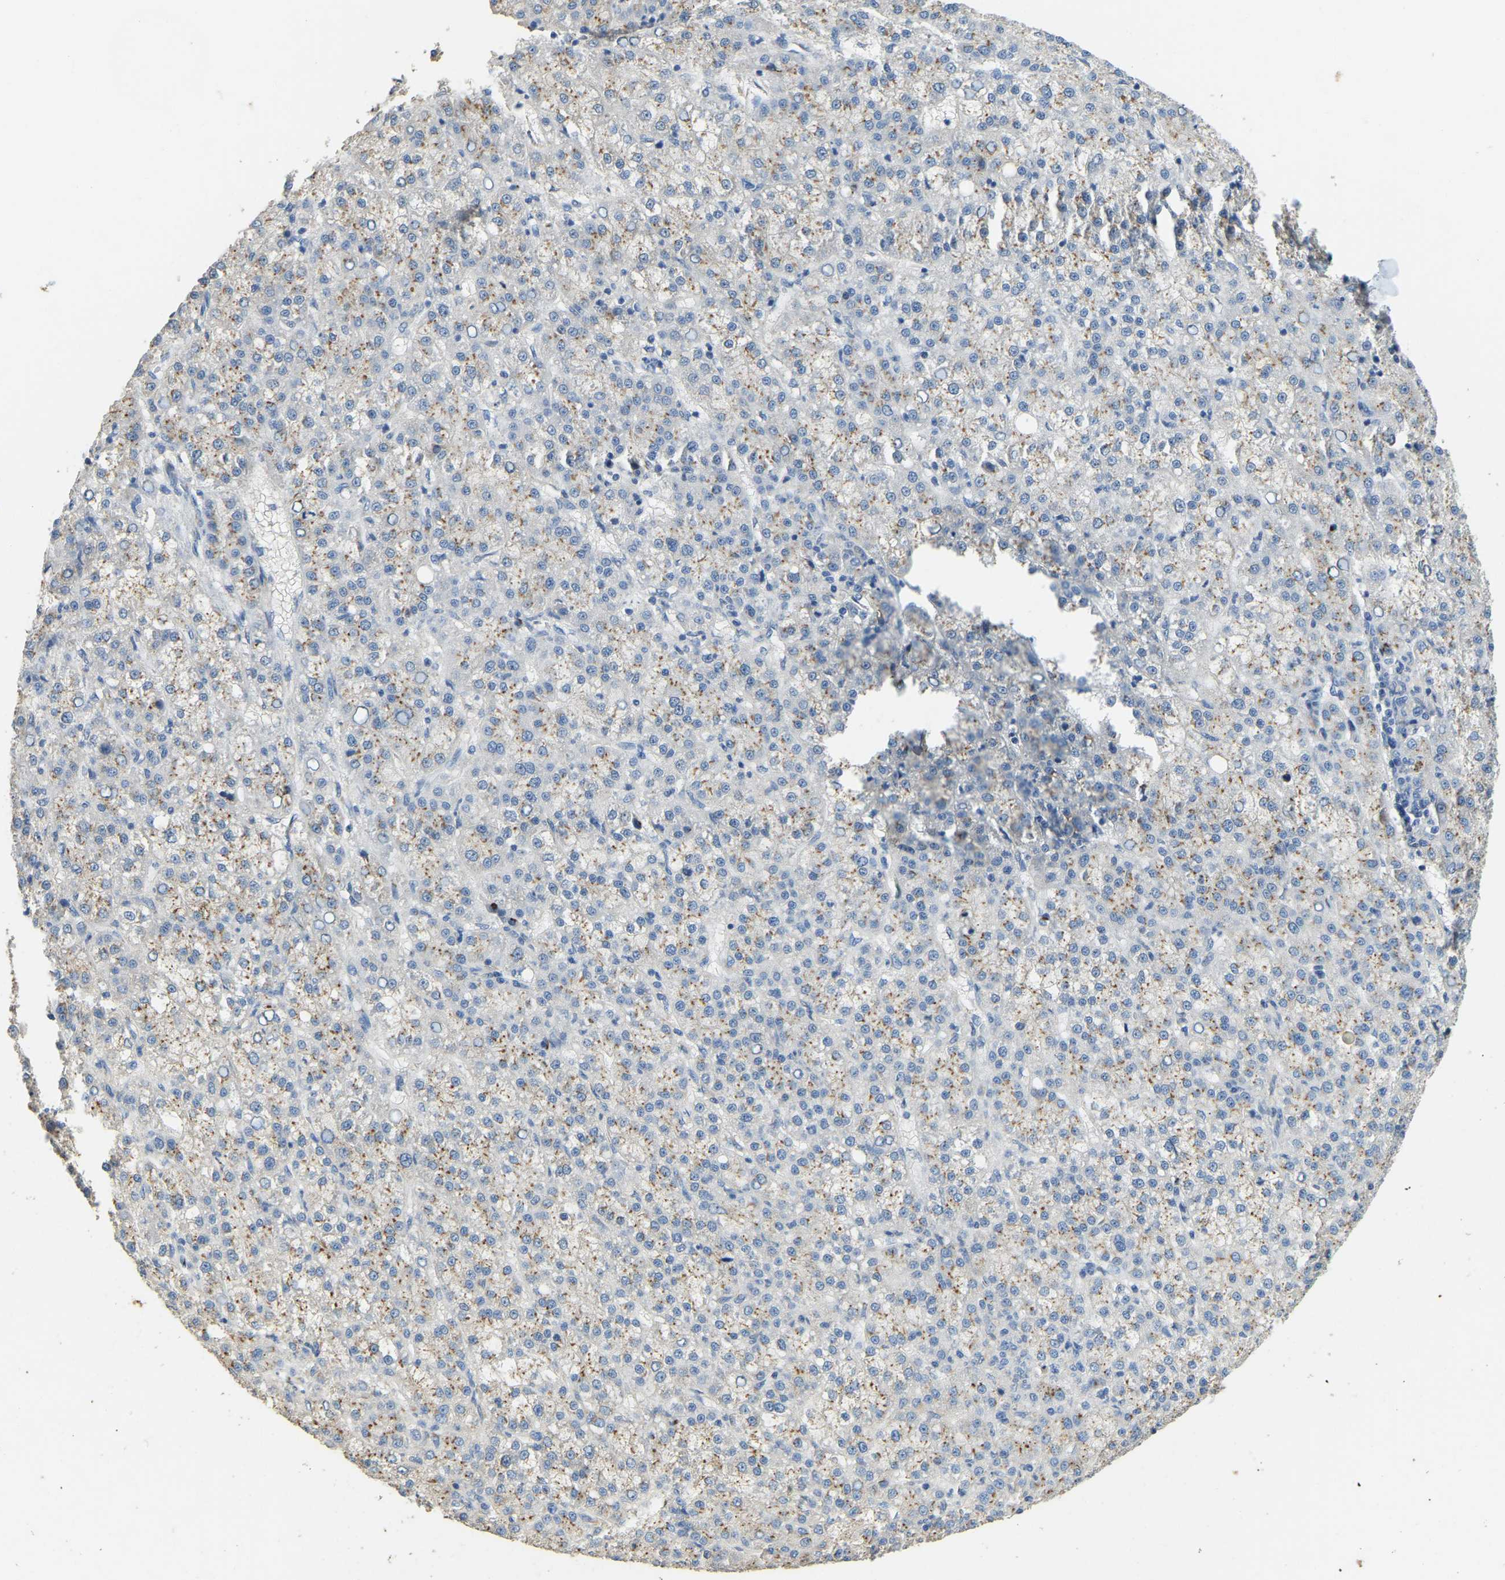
{"staining": {"intensity": "weak", "quantity": "<25%", "location": "cytoplasmic/membranous"}, "tissue": "liver cancer", "cell_type": "Tumor cells", "image_type": "cancer", "snomed": [{"axis": "morphology", "description": "Carcinoma, Hepatocellular, NOS"}, {"axis": "topography", "description": "Liver"}], "caption": "Human liver cancer (hepatocellular carcinoma) stained for a protein using IHC demonstrates no positivity in tumor cells.", "gene": "FAM174A", "patient": {"sex": "female", "age": 58}}